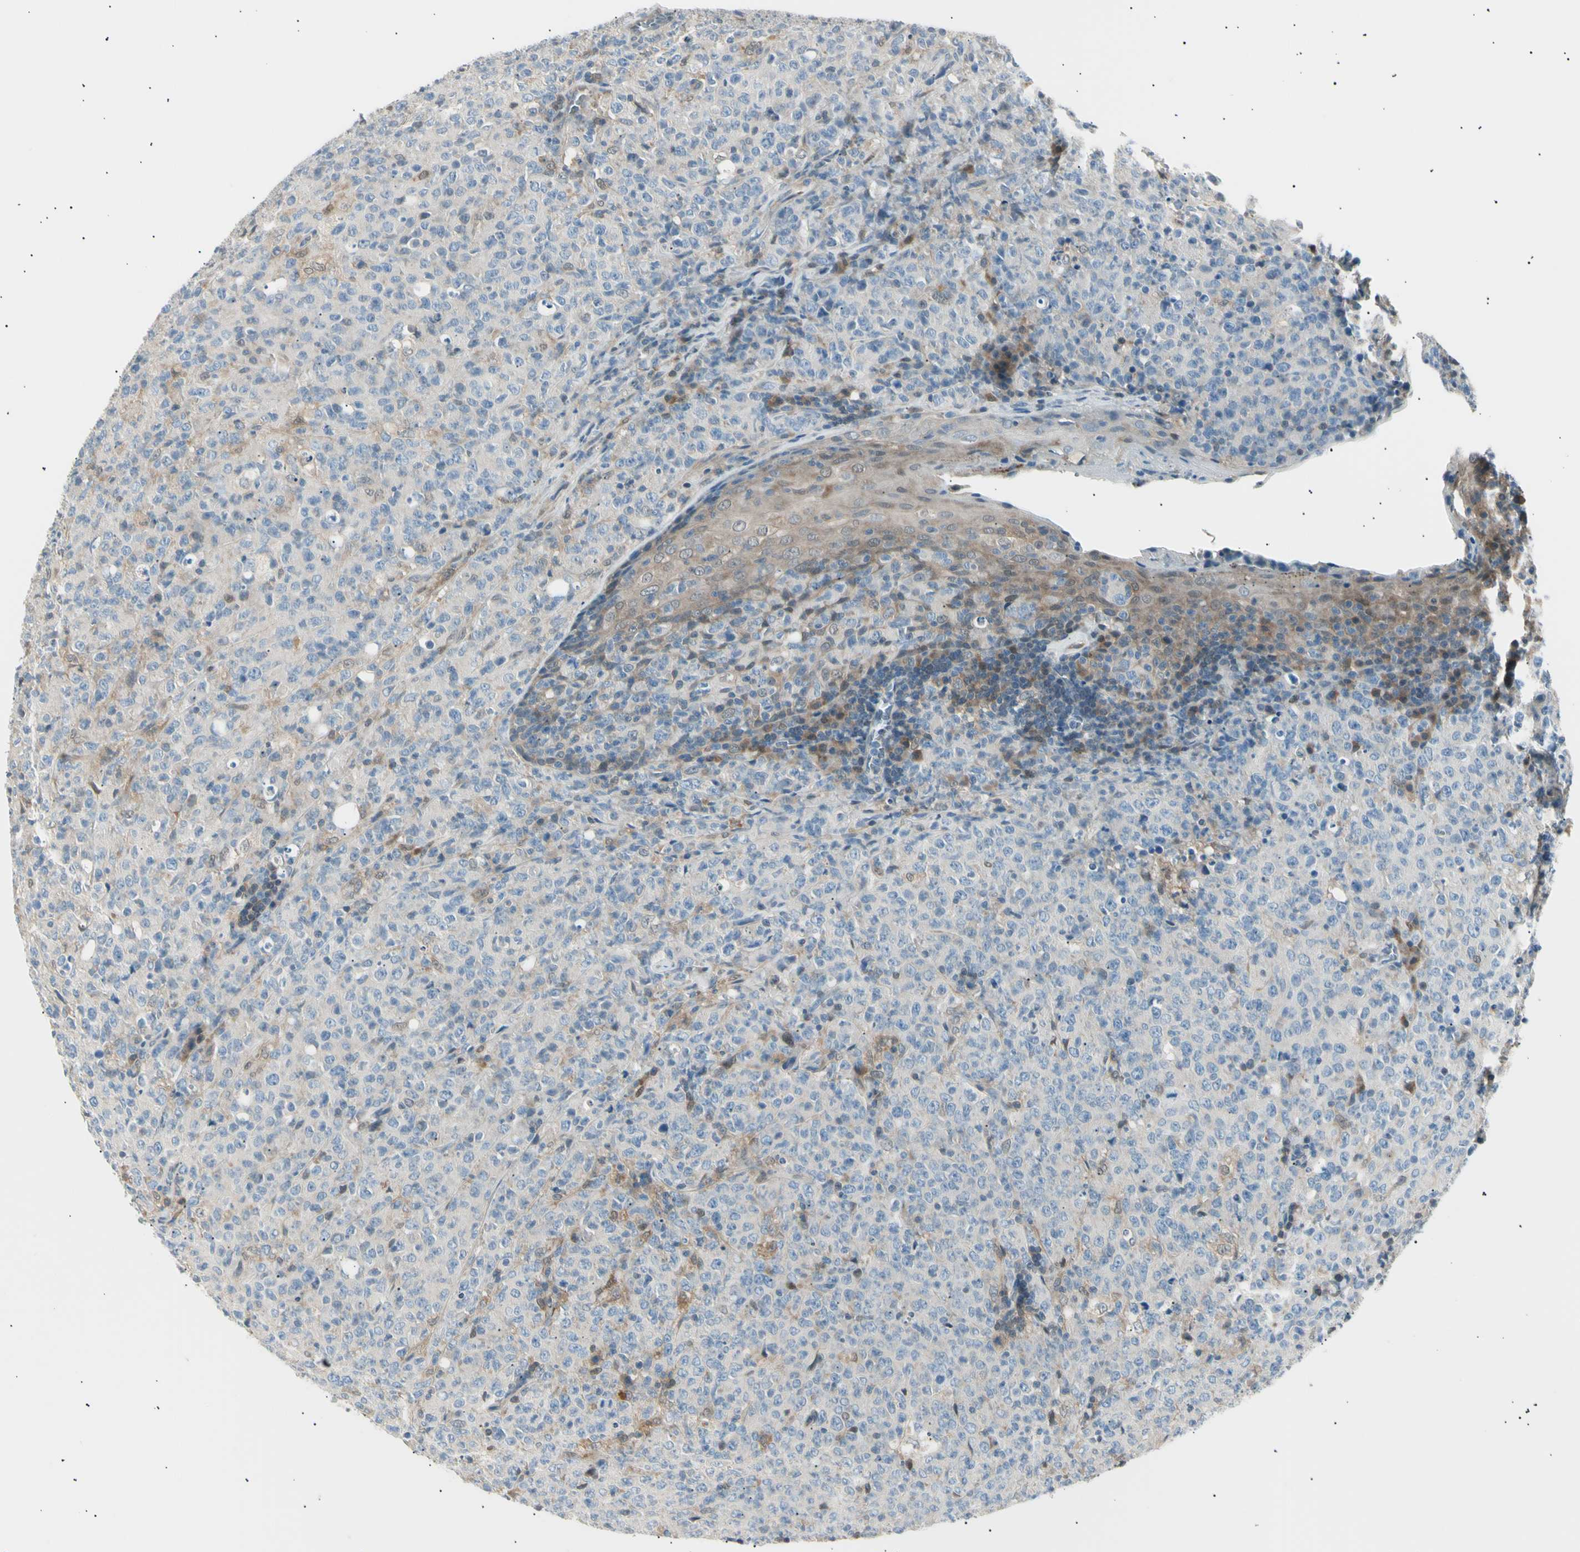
{"staining": {"intensity": "negative", "quantity": "none", "location": "none"}, "tissue": "lymphoma", "cell_type": "Tumor cells", "image_type": "cancer", "snomed": [{"axis": "morphology", "description": "Malignant lymphoma, non-Hodgkin's type, High grade"}, {"axis": "topography", "description": "Tonsil"}], "caption": "High power microscopy photomicrograph of an IHC image of malignant lymphoma, non-Hodgkin's type (high-grade), revealing no significant expression in tumor cells.", "gene": "LHPP", "patient": {"sex": "female", "age": 36}}